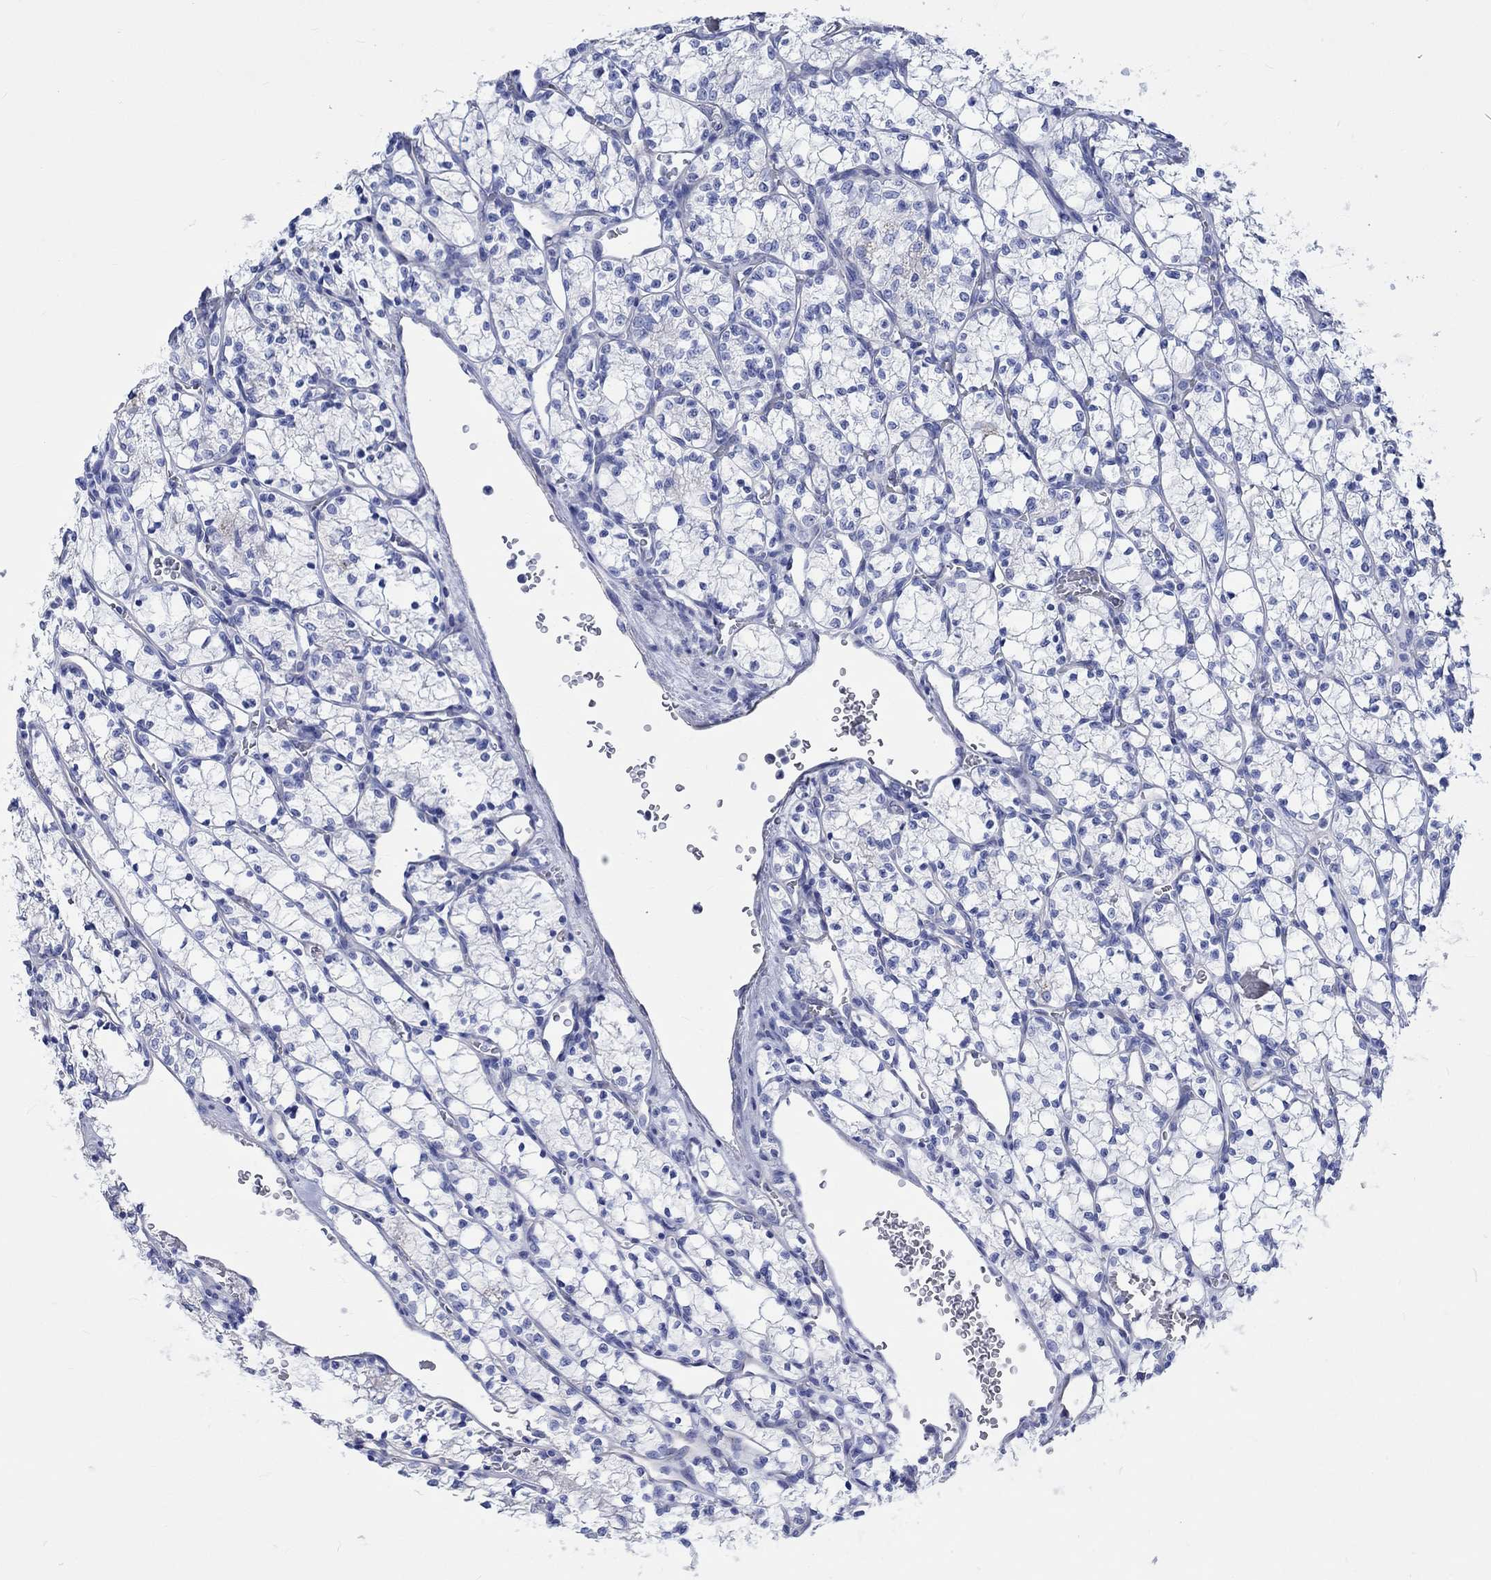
{"staining": {"intensity": "negative", "quantity": "none", "location": "none"}, "tissue": "renal cancer", "cell_type": "Tumor cells", "image_type": "cancer", "snomed": [{"axis": "morphology", "description": "Adenocarcinoma, NOS"}, {"axis": "topography", "description": "Kidney"}], "caption": "Immunohistochemical staining of renal adenocarcinoma displays no significant positivity in tumor cells.", "gene": "CPLX2", "patient": {"sex": "female", "age": 69}}